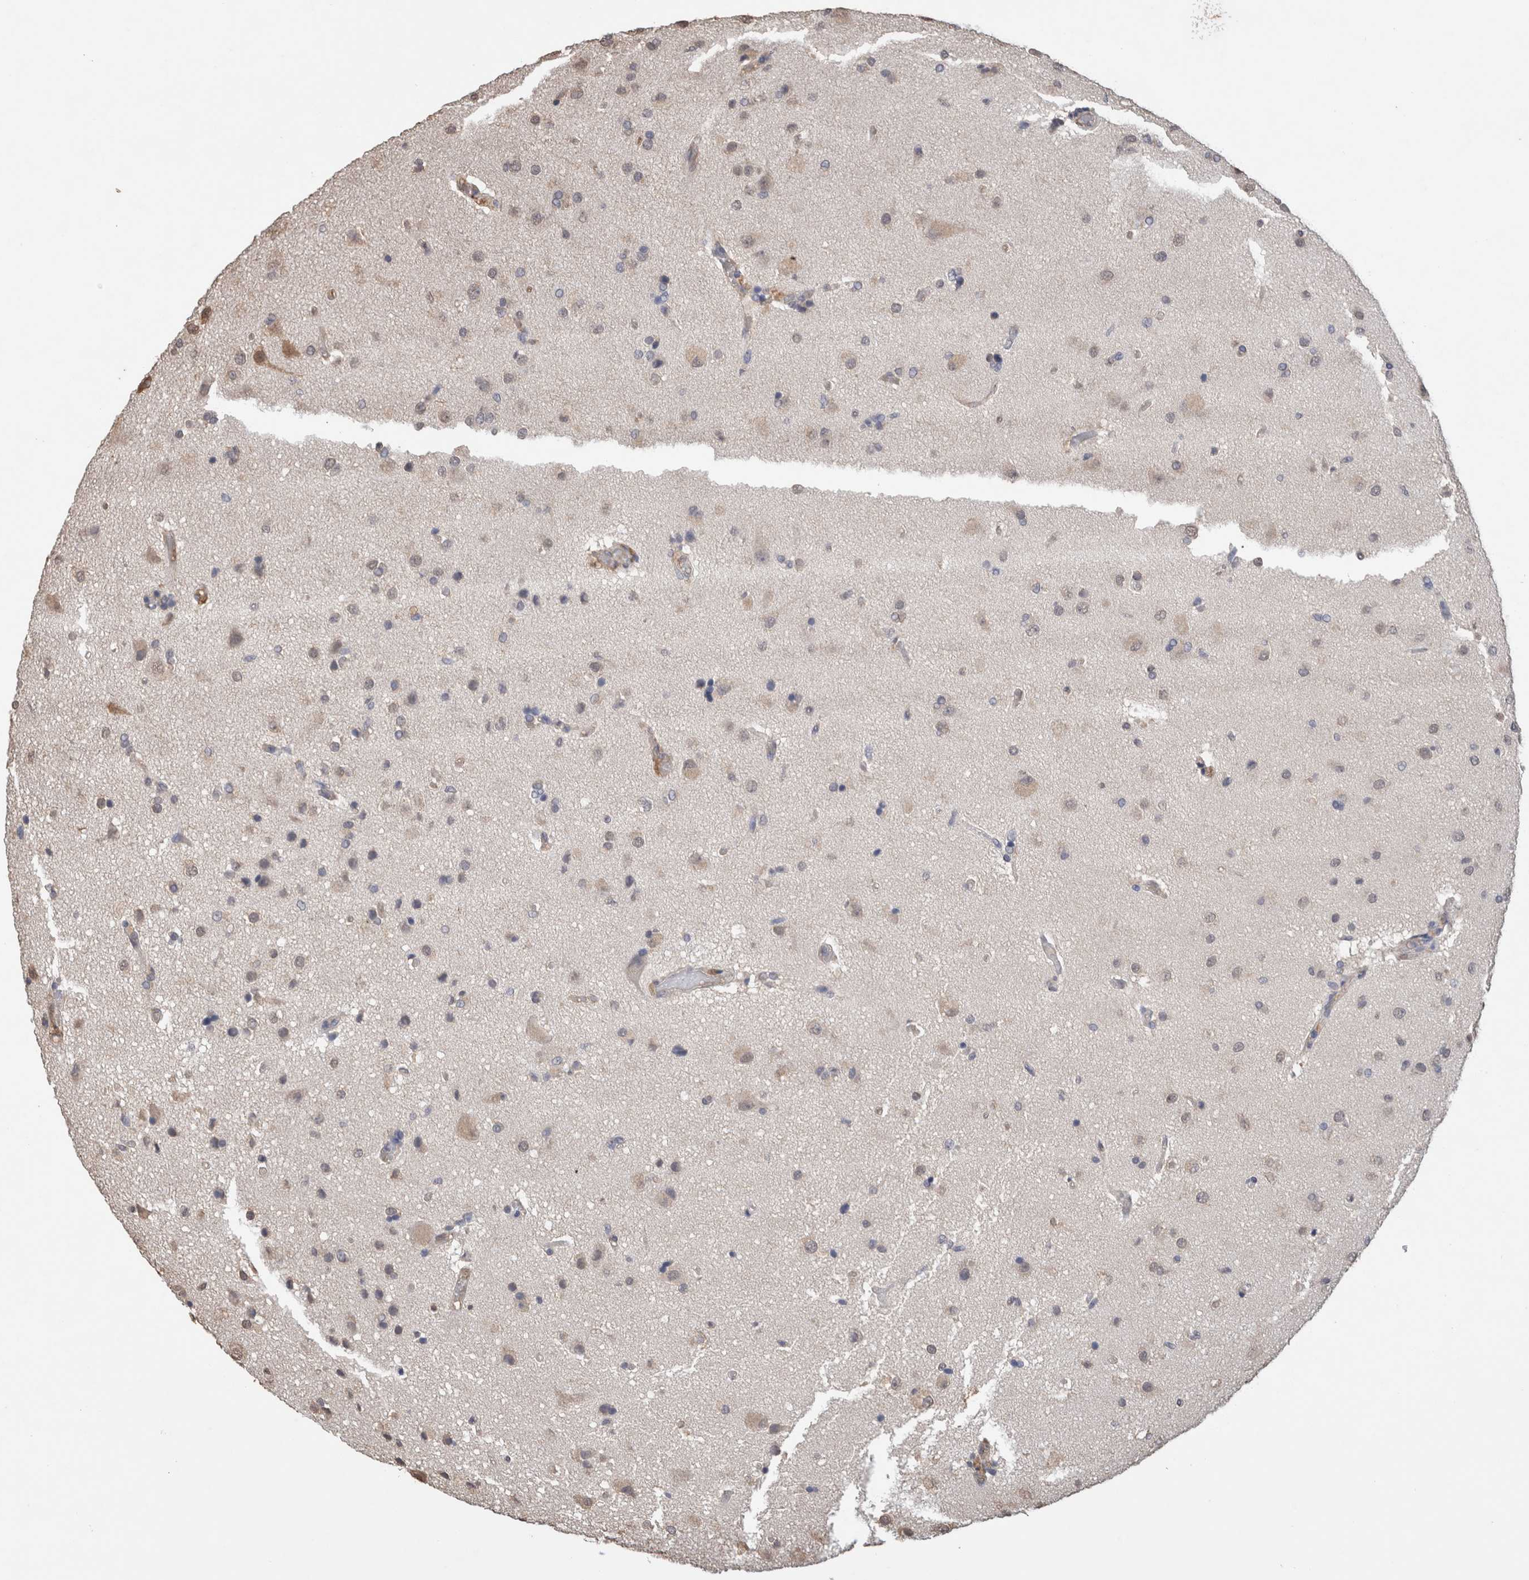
{"staining": {"intensity": "negative", "quantity": "none", "location": "none"}, "tissue": "glioma", "cell_type": "Tumor cells", "image_type": "cancer", "snomed": [{"axis": "morphology", "description": "Glioma, malignant, High grade"}, {"axis": "topography", "description": "Brain"}], "caption": "DAB (3,3'-diaminobenzidine) immunohistochemical staining of human glioma shows no significant expression in tumor cells. The staining was performed using DAB to visualize the protein expression in brown, while the nuclei were stained in blue with hematoxylin (Magnification: 20x).", "gene": "S100A10", "patient": {"sex": "male", "age": 72}}